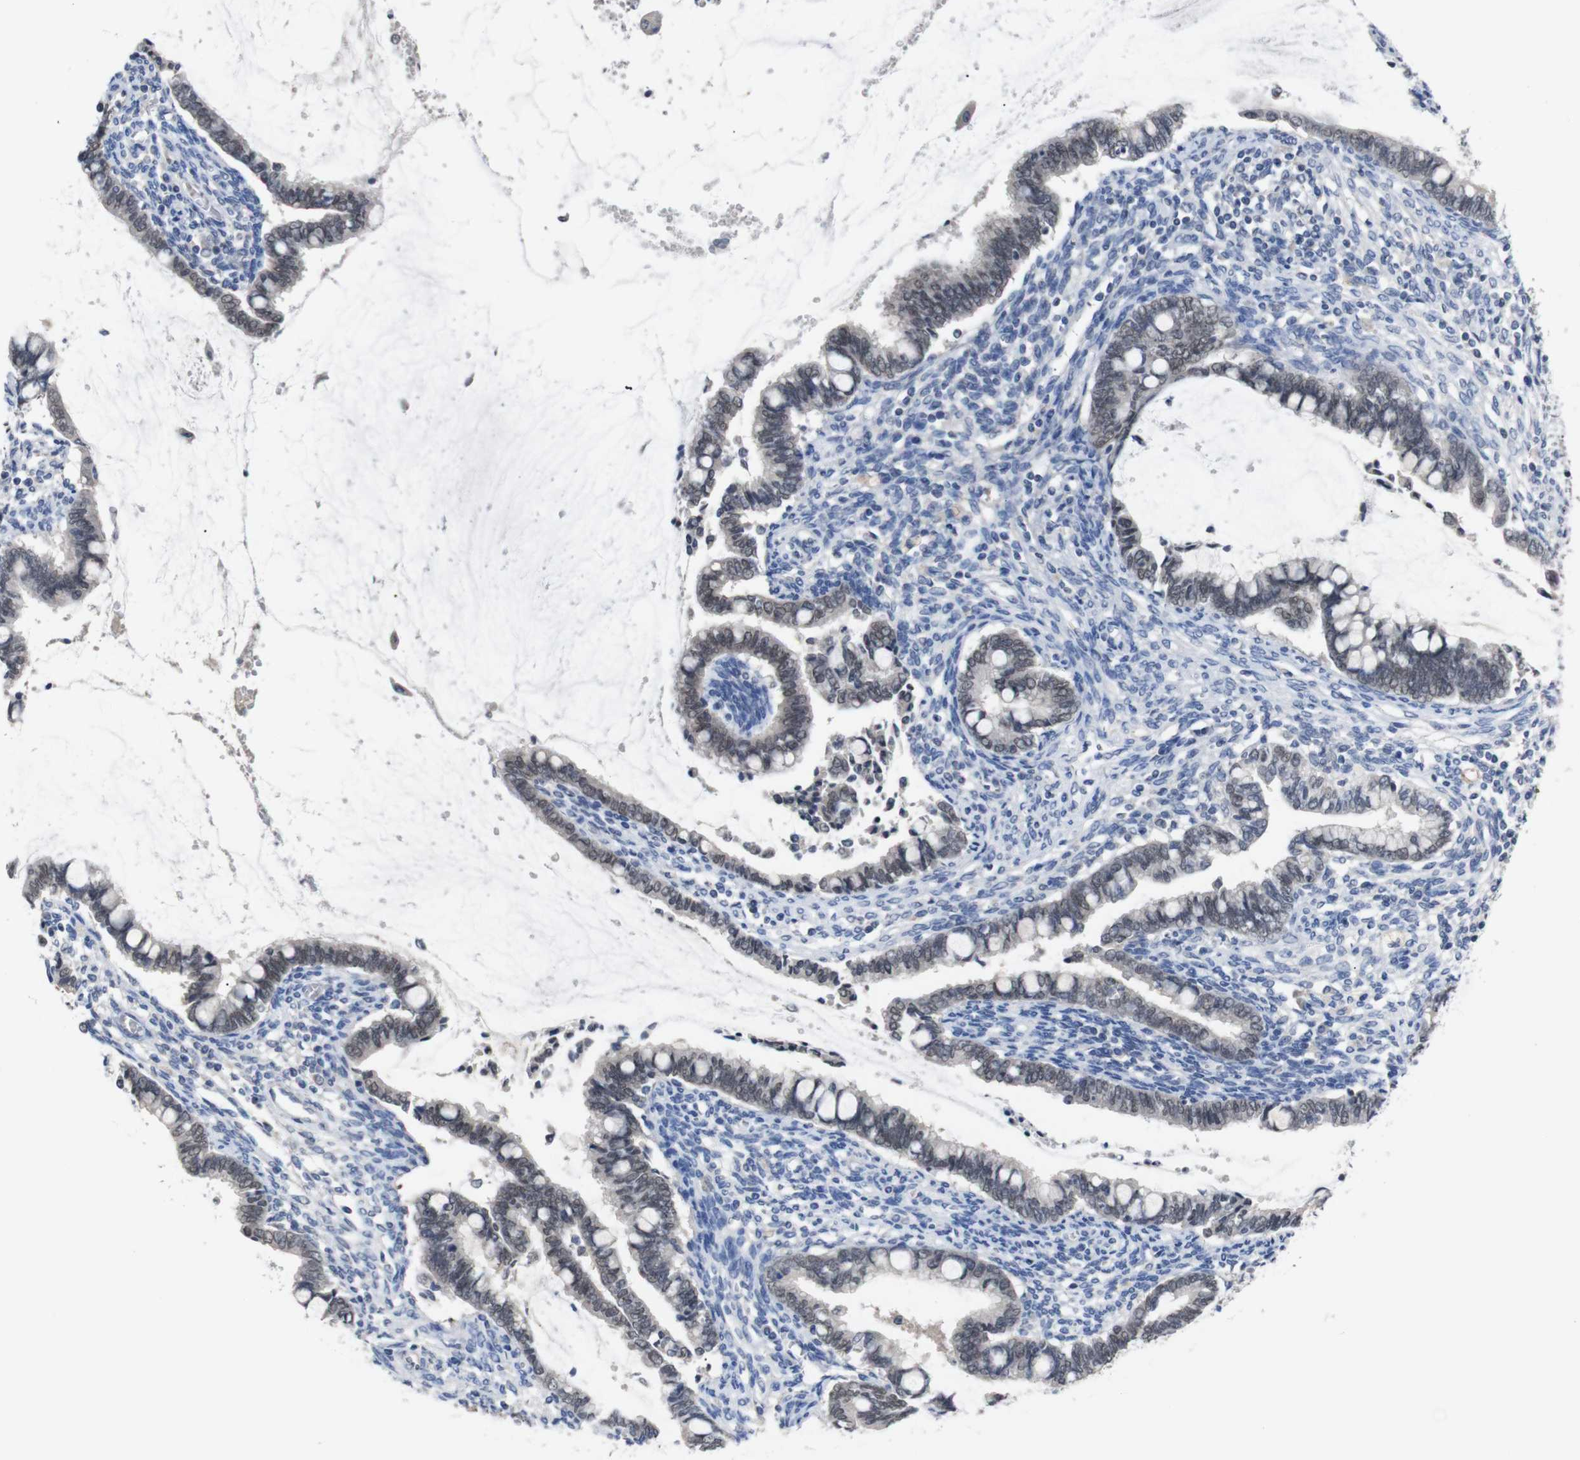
{"staining": {"intensity": "weak", "quantity": "<25%", "location": "nuclear"}, "tissue": "cervical cancer", "cell_type": "Tumor cells", "image_type": "cancer", "snomed": [{"axis": "morphology", "description": "Adenocarcinoma, NOS"}, {"axis": "topography", "description": "Cervix"}], "caption": "Protein analysis of cervical adenocarcinoma displays no significant expression in tumor cells.", "gene": "HNF1A", "patient": {"sex": "female", "age": 44}}